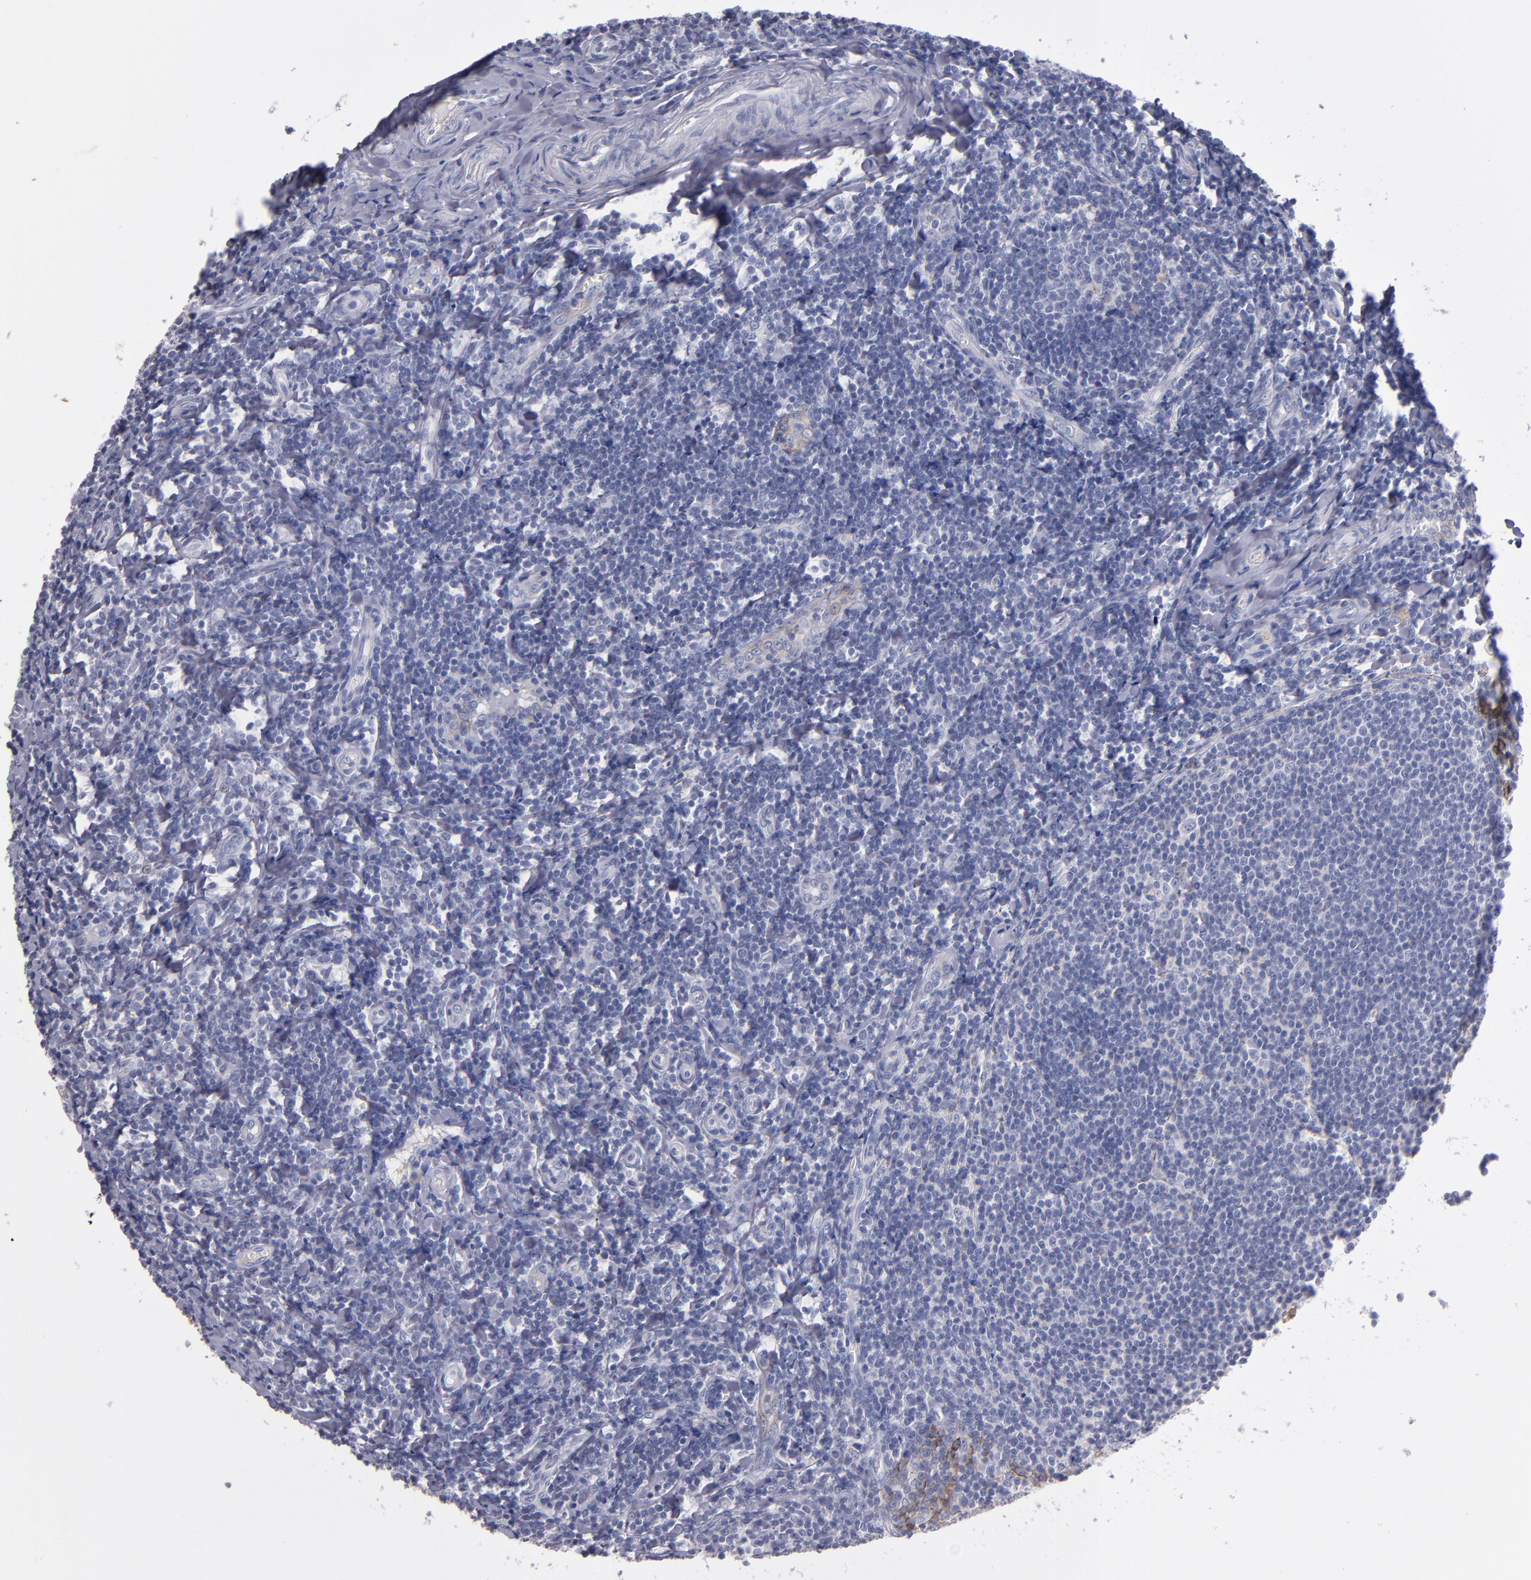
{"staining": {"intensity": "negative", "quantity": "none", "location": "none"}, "tissue": "tonsil", "cell_type": "Germinal center cells", "image_type": "normal", "snomed": [{"axis": "morphology", "description": "Normal tissue, NOS"}, {"axis": "topography", "description": "Tonsil"}], "caption": "Human tonsil stained for a protein using immunohistochemistry (IHC) displays no expression in germinal center cells.", "gene": "CDH3", "patient": {"sex": "male", "age": 20}}